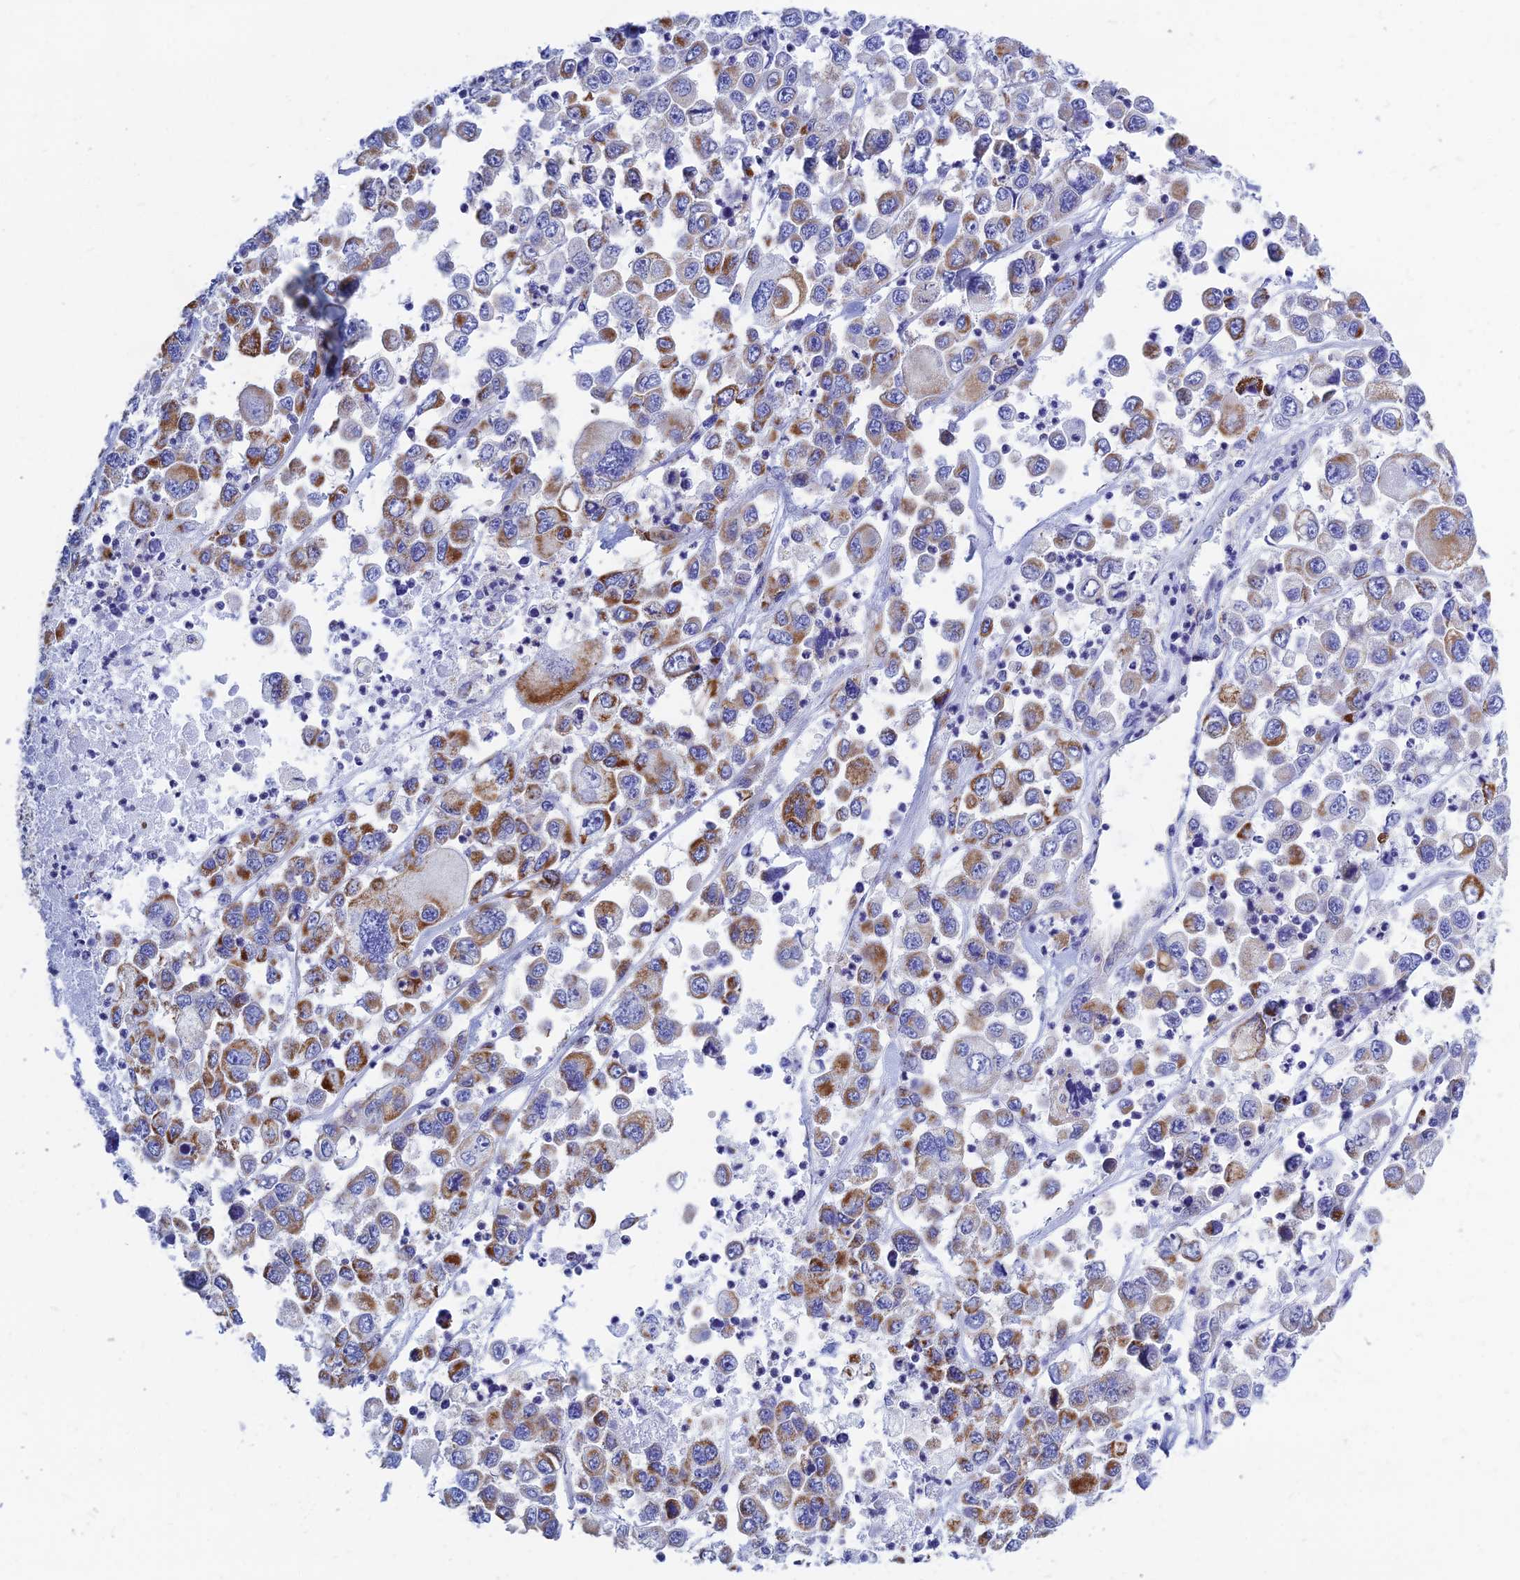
{"staining": {"intensity": "moderate", "quantity": ">75%", "location": "cytoplasmic/membranous"}, "tissue": "melanoma", "cell_type": "Tumor cells", "image_type": "cancer", "snomed": [{"axis": "morphology", "description": "Malignant melanoma, Metastatic site"}, {"axis": "topography", "description": "Lymph node"}], "caption": "Moderate cytoplasmic/membranous staining is present in approximately >75% of tumor cells in melanoma.", "gene": "MGST1", "patient": {"sex": "female", "age": 54}}